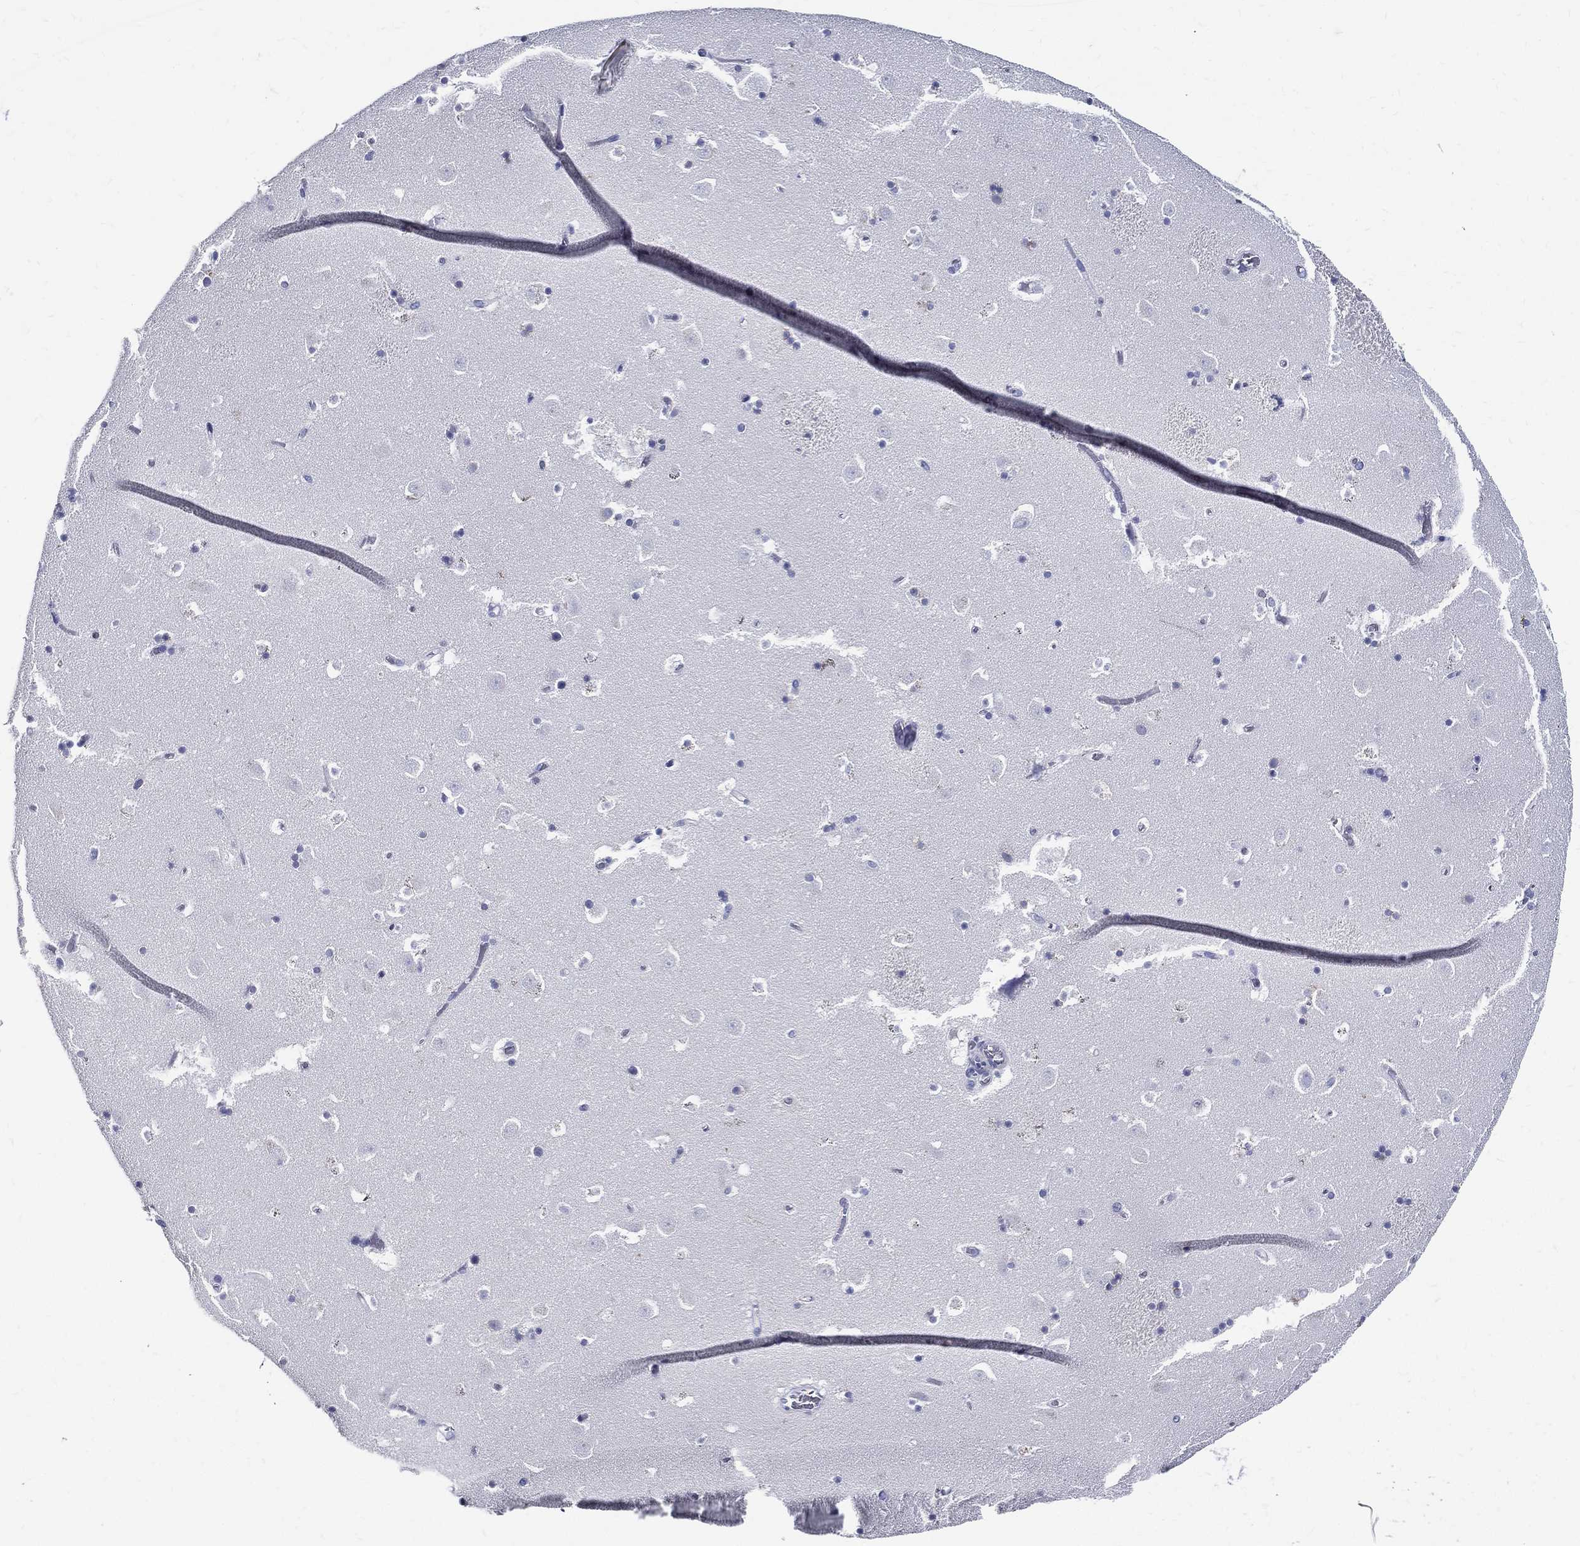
{"staining": {"intensity": "negative", "quantity": "none", "location": "none"}, "tissue": "caudate", "cell_type": "Glial cells", "image_type": "normal", "snomed": [{"axis": "morphology", "description": "Normal tissue, NOS"}, {"axis": "topography", "description": "Lateral ventricle wall"}], "caption": "DAB (3,3'-diaminobenzidine) immunohistochemical staining of benign human caudate displays no significant staining in glial cells.", "gene": "ACE2", "patient": {"sex": "female", "age": 42}}